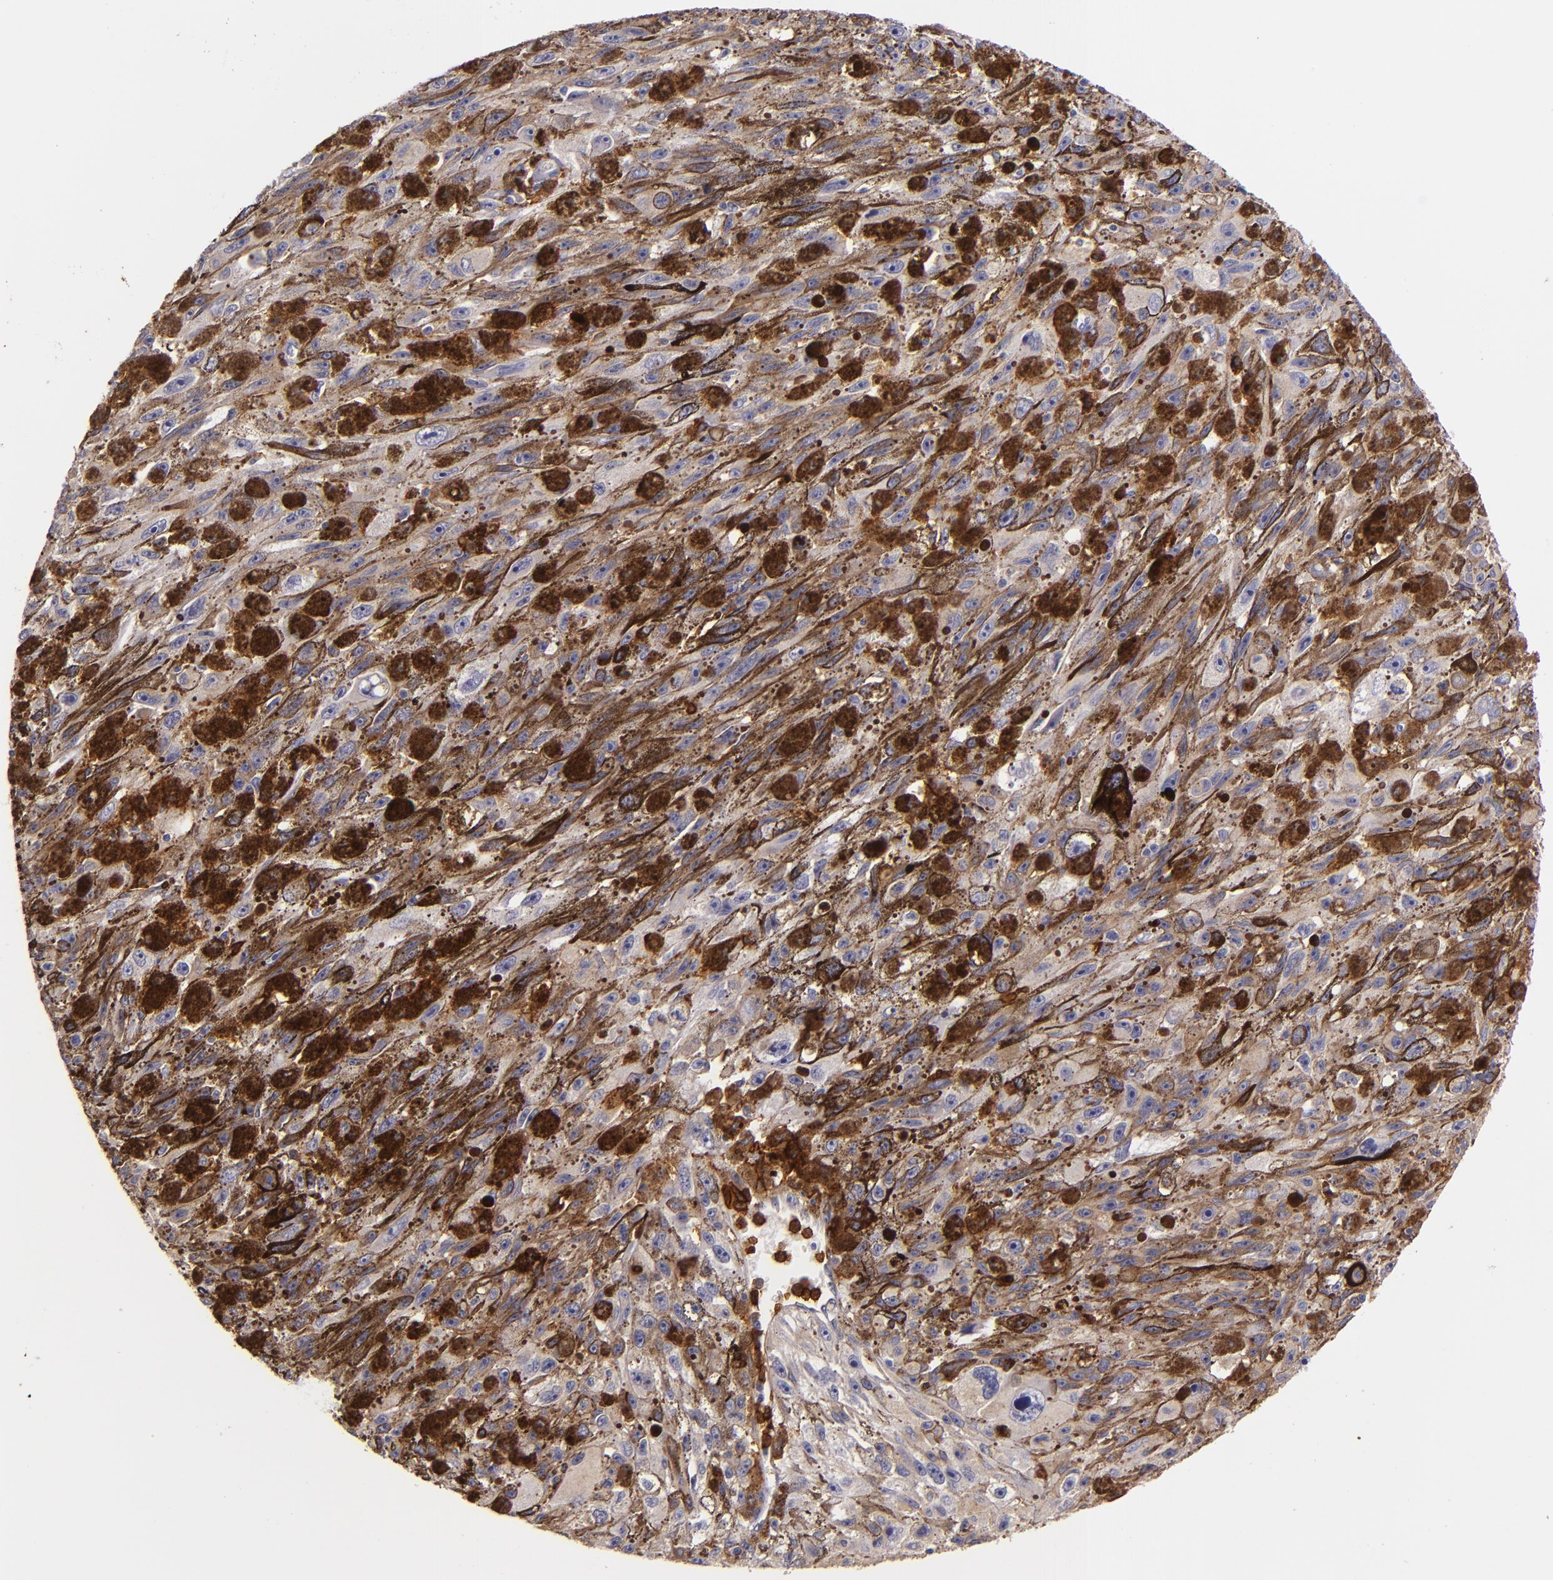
{"staining": {"intensity": "weak", "quantity": ">75%", "location": "cytoplasmic/membranous"}, "tissue": "melanoma", "cell_type": "Tumor cells", "image_type": "cancer", "snomed": [{"axis": "morphology", "description": "Malignant melanoma, NOS"}, {"axis": "topography", "description": "Skin"}], "caption": "Immunohistochemistry of malignant melanoma shows low levels of weak cytoplasmic/membranous staining in about >75% of tumor cells. The staining was performed using DAB (3,3'-diaminobenzidine) to visualize the protein expression in brown, while the nuclei were stained in blue with hematoxylin (Magnification: 20x).", "gene": "C5AR1", "patient": {"sex": "female", "age": 104}}